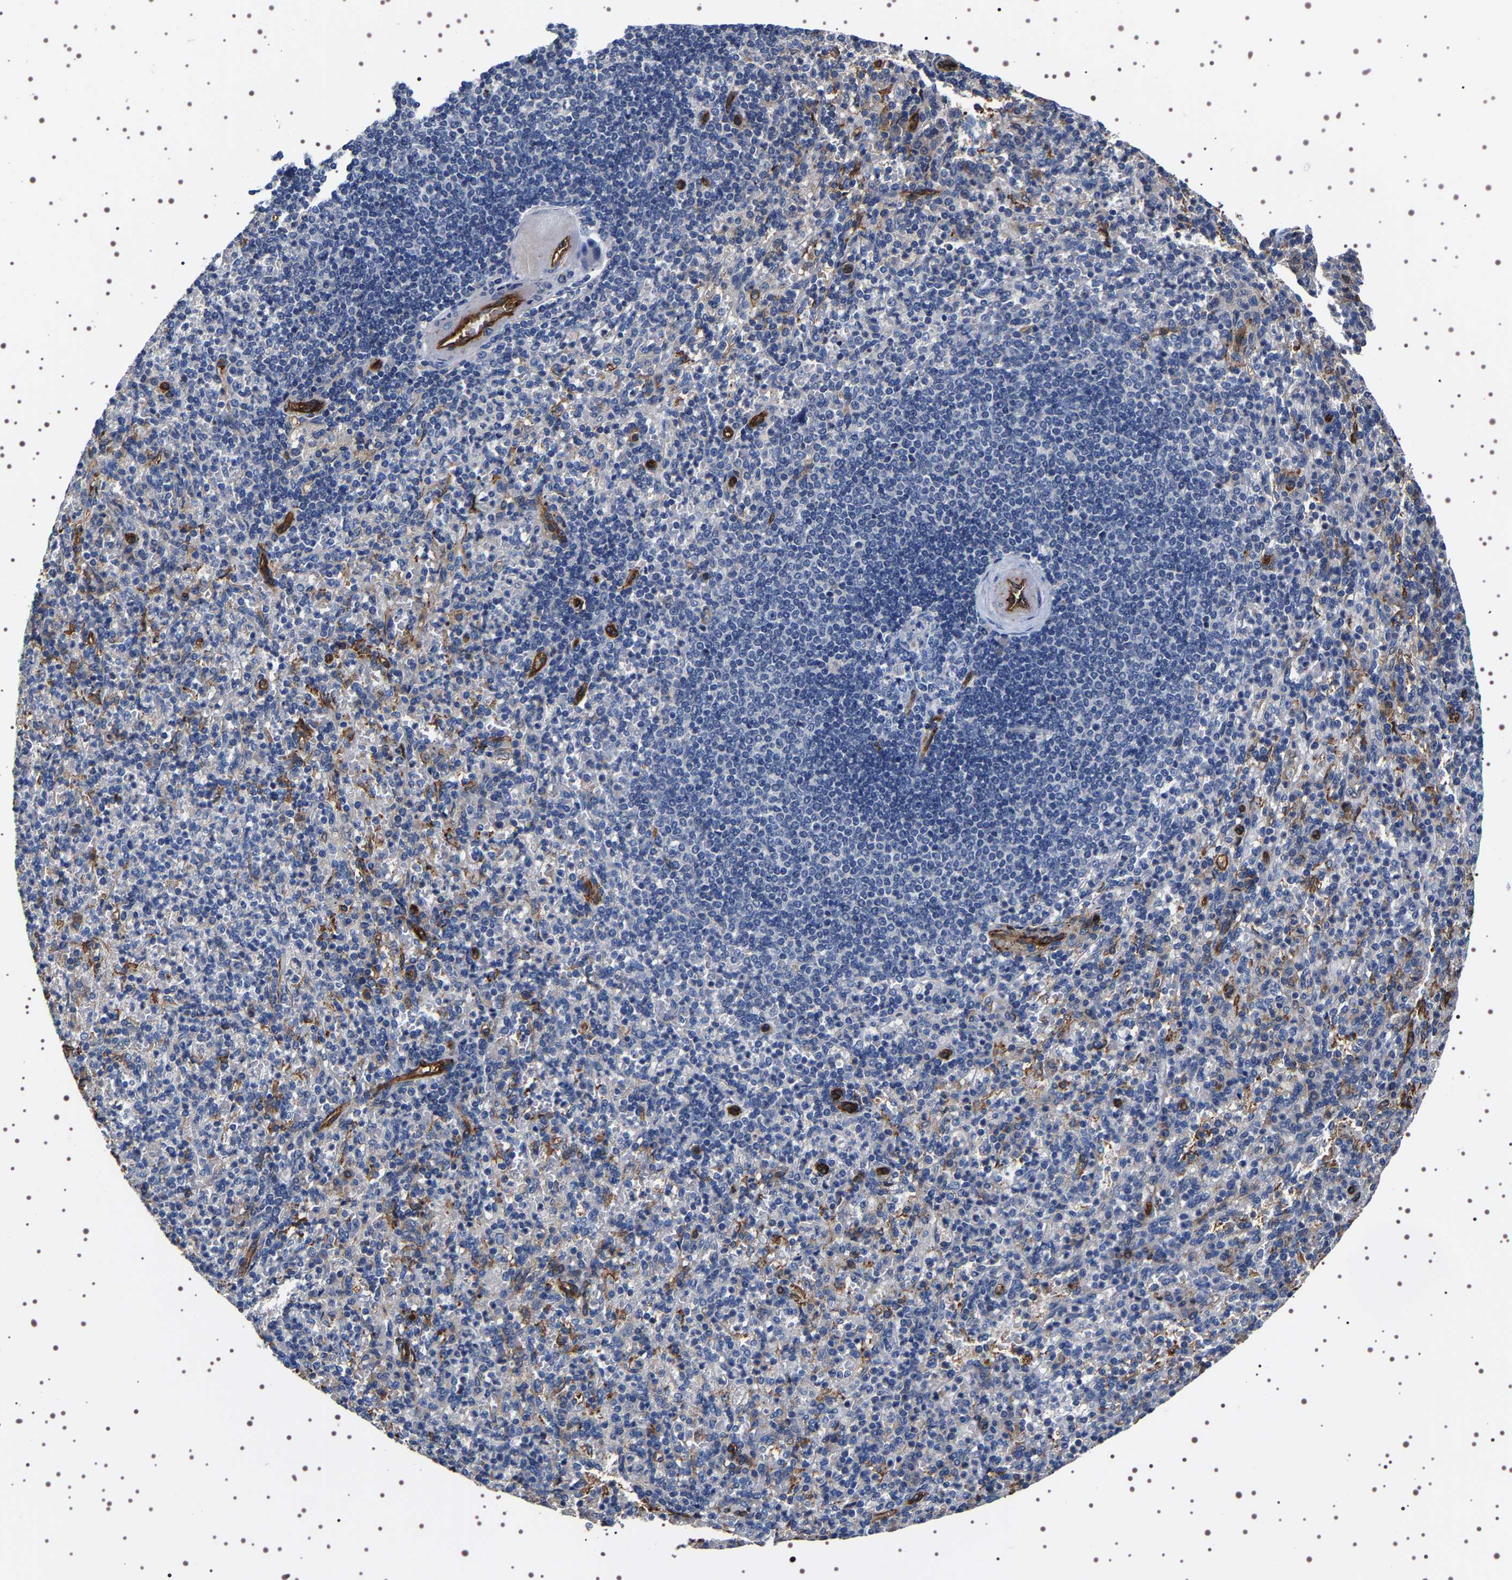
{"staining": {"intensity": "negative", "quantity": "none", "location": "none"}, "tissue": "spleen", "cell_type": "Cells in red pulp", "image_type": "normal", "snomed": [{"axis": "morphology", "description": "Normal tissue, NOS"}, {"axis": "topography", "description": "Spleen"}], "caption": "DAB immunohistochemical staining of benign spleen demonstrates no significant staining in cells in red pulp. (Stains: DAB (3,3'-diaminobenzidine) immunohistochemistry (IHC) with hematoxylin counter stain, Microscopy: brightfield microscopy at high magnification).", "gene": "ALPL", "patient": {"sex": "female", "age": 74}}